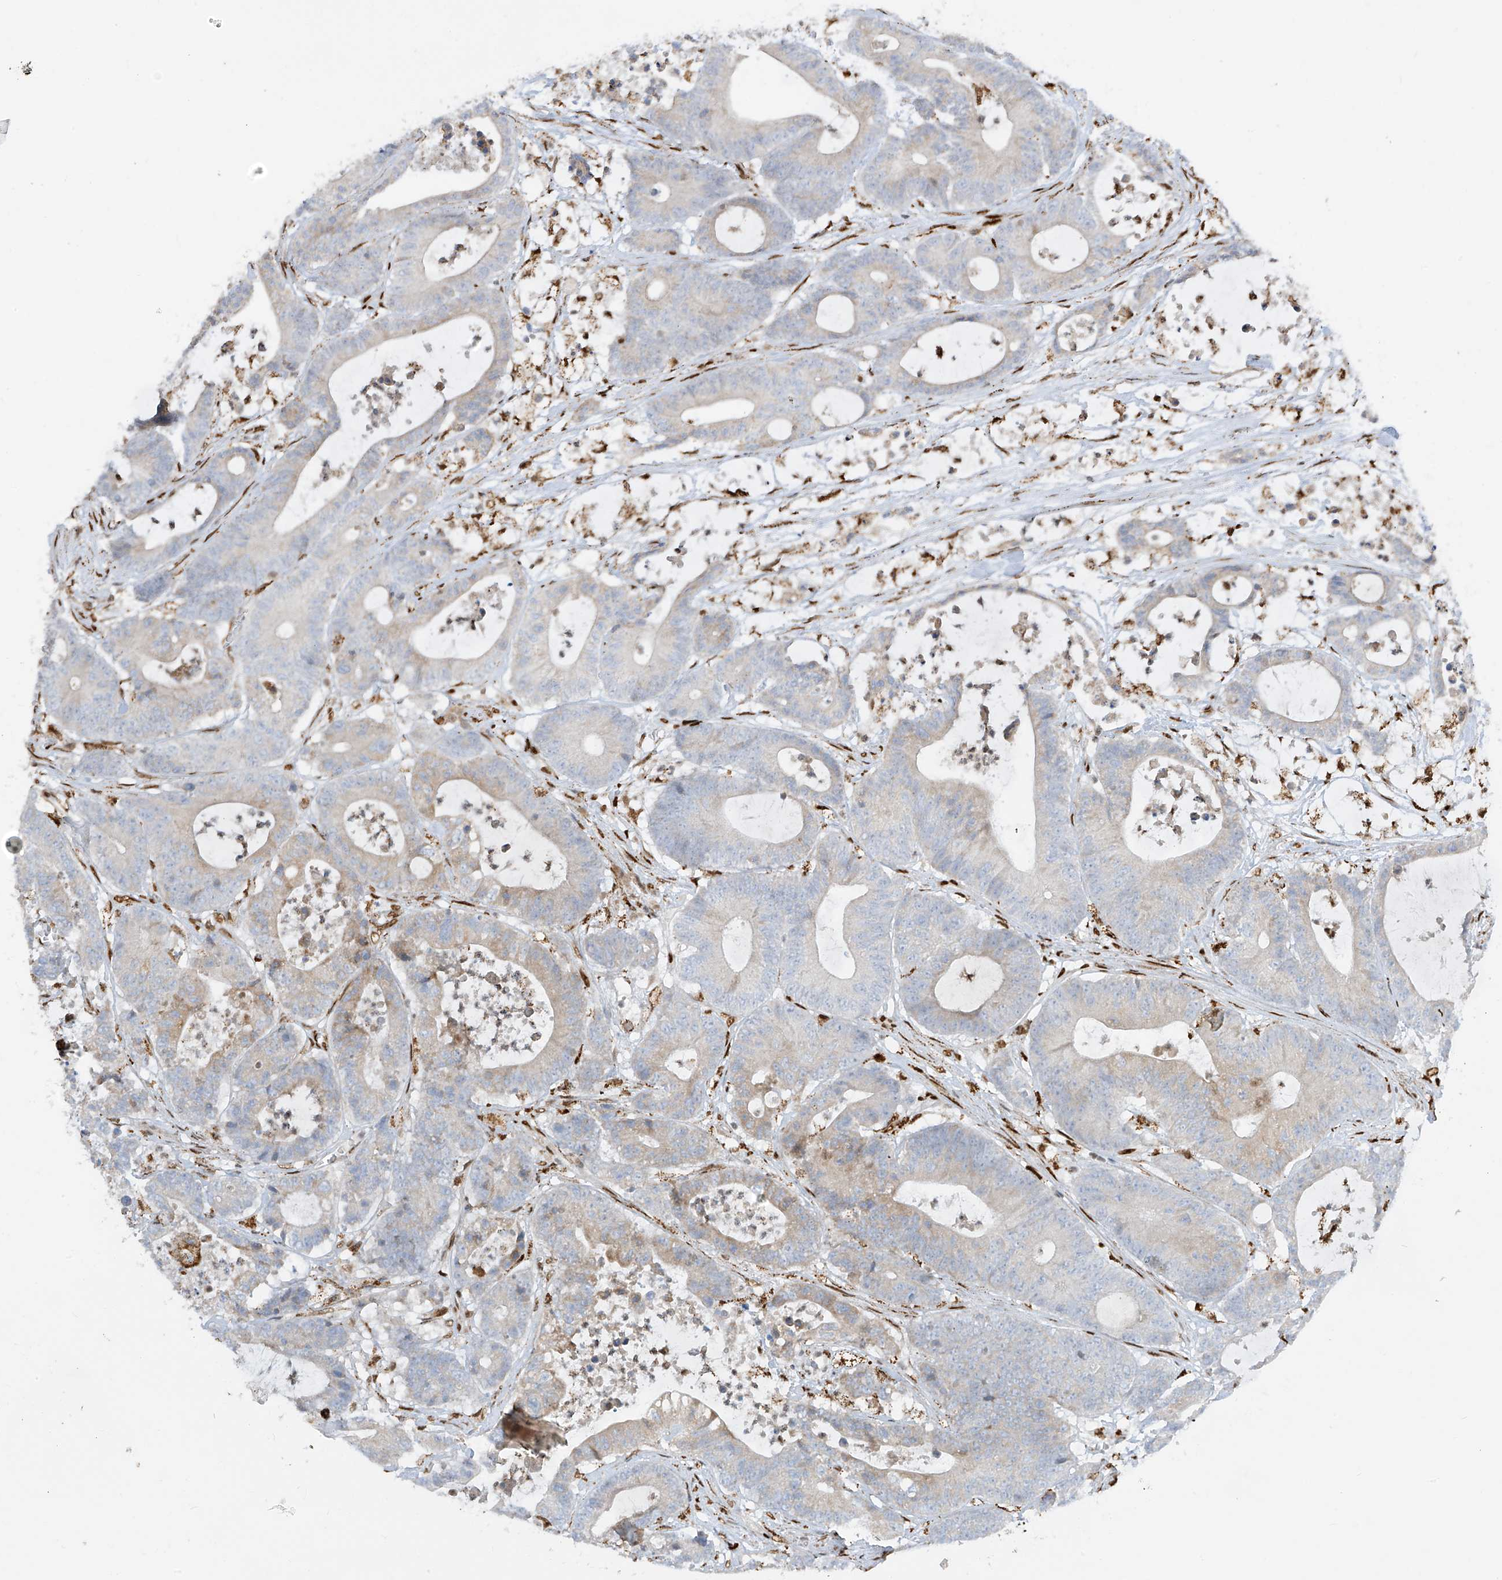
{"staining": {"intensity": "weak", "quantity": "<25%", "location": "cytoplasmic/membranous"}, "tissue": "colorectal cancer", "cell_type": "Tumor cells", "image_type": "cancer", "snomed": [{"axis": "morphology", "description": "Adenocarcinoma, NOS"}, {"axis": "topography", "description": "Colon"}], "caption": "Colorectal cancer was stained to show a protein in brown. There is no significant expression in tumor cells.", "gene": "PM20D2", "patient": {"sex": "female", "age": 84}}